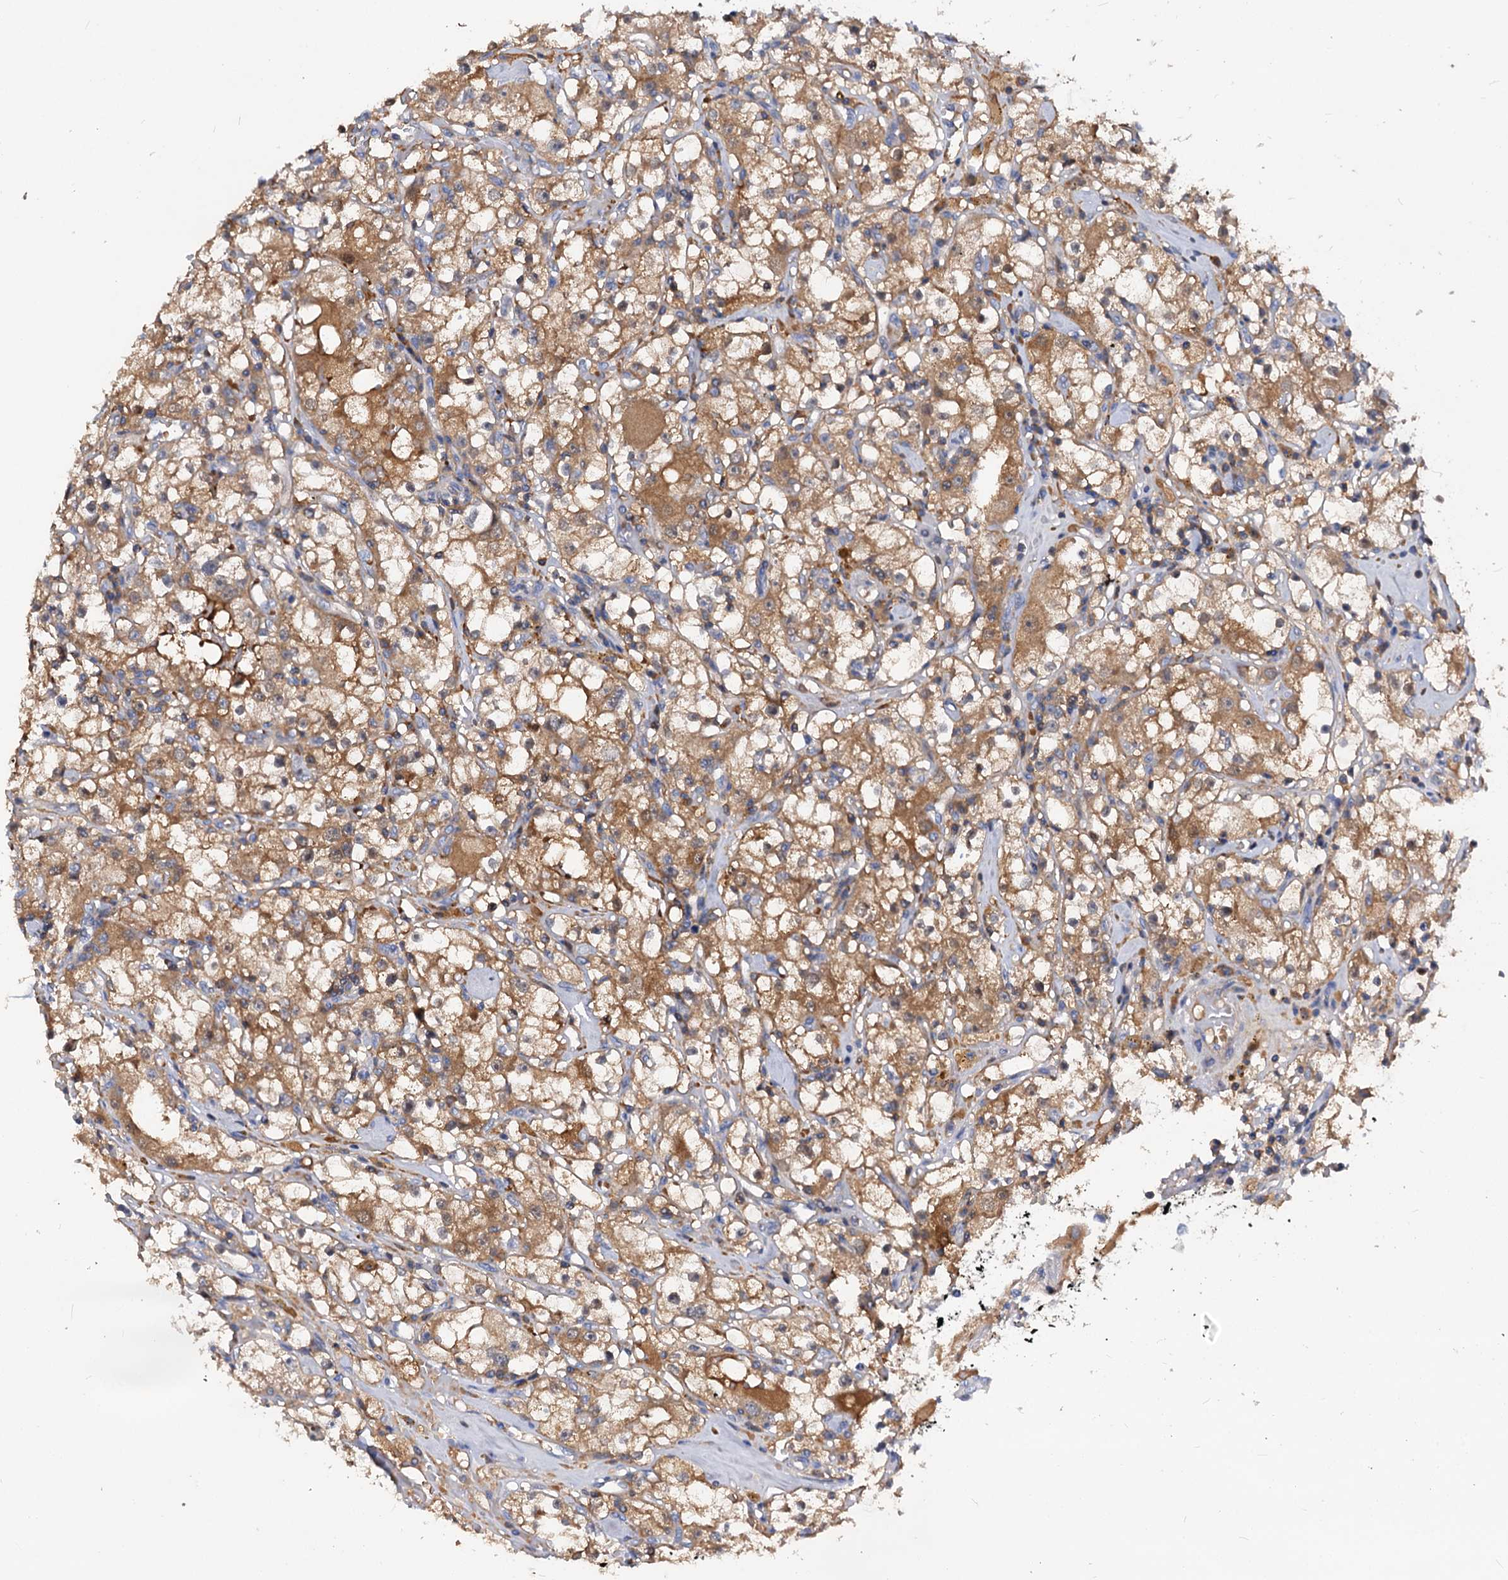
{"staining": {"intensity": "moderate", "quantity": ">75%", "location": "cytoplasmic/membranous"}, "tissue": "renal cancer", "cell_type": "Tumor cells", "image_type": "cancer", "snomed": [{"axis": "morphology", "description": "Adenocarcinoma, NOS"}, {"axis": "topography", "description": "Kidney"}], "caption": "The image exhibits immunohistochemical staining of adenocarcinoma (renal). There is moderate cytoplasmic/membranous staining is present in about >75% of tumor cells.", "gene": "ACY3", "patient": {"sex": "male", "age": 56}}